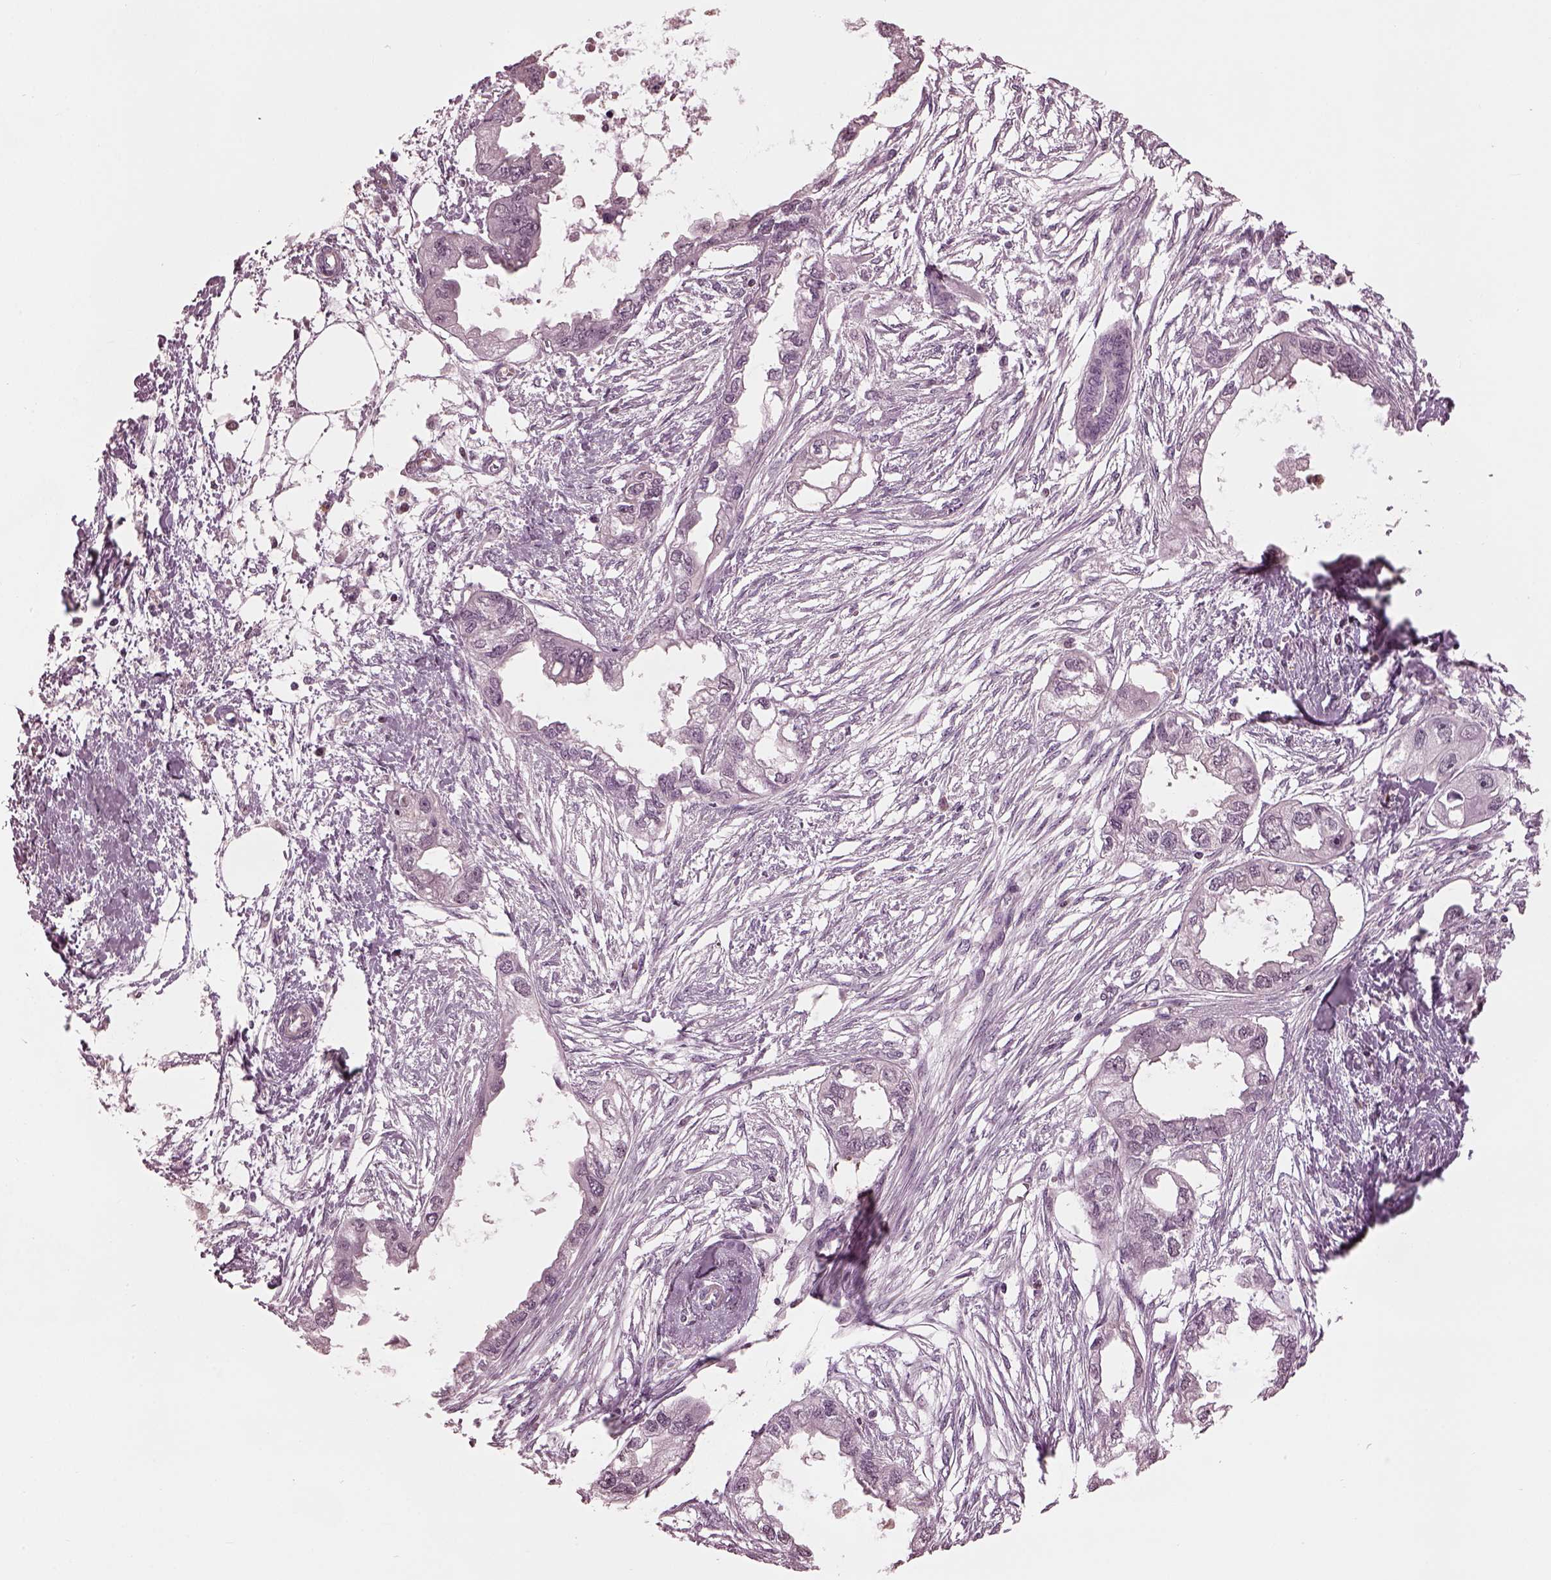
{"staining": {"intensity": "negative", "quantity": "none", "location": "none"}, "tissue": "endometrial cancer", "cell_type": "Tumor cells", "image_type": "cancer", "snomed": [{"axis": "morphology", "description": "Adenocarcinoma, NOS"}, {"axis": "morphology", "description": "Adenocarcinoma, metastatic, NOS"}, {"axis": "topography", "description": "Adipose tissue"}, {"axis": "topography", "description": "Endometrium"}], "caption": "Endometrial adenocarcinoma was stained to show a protein in brown. There is no significant staining in tumor cells. Nuclei are stained in blue.", "gene": "BFSP1", "patient": {"sex": "female", "age": 67}}